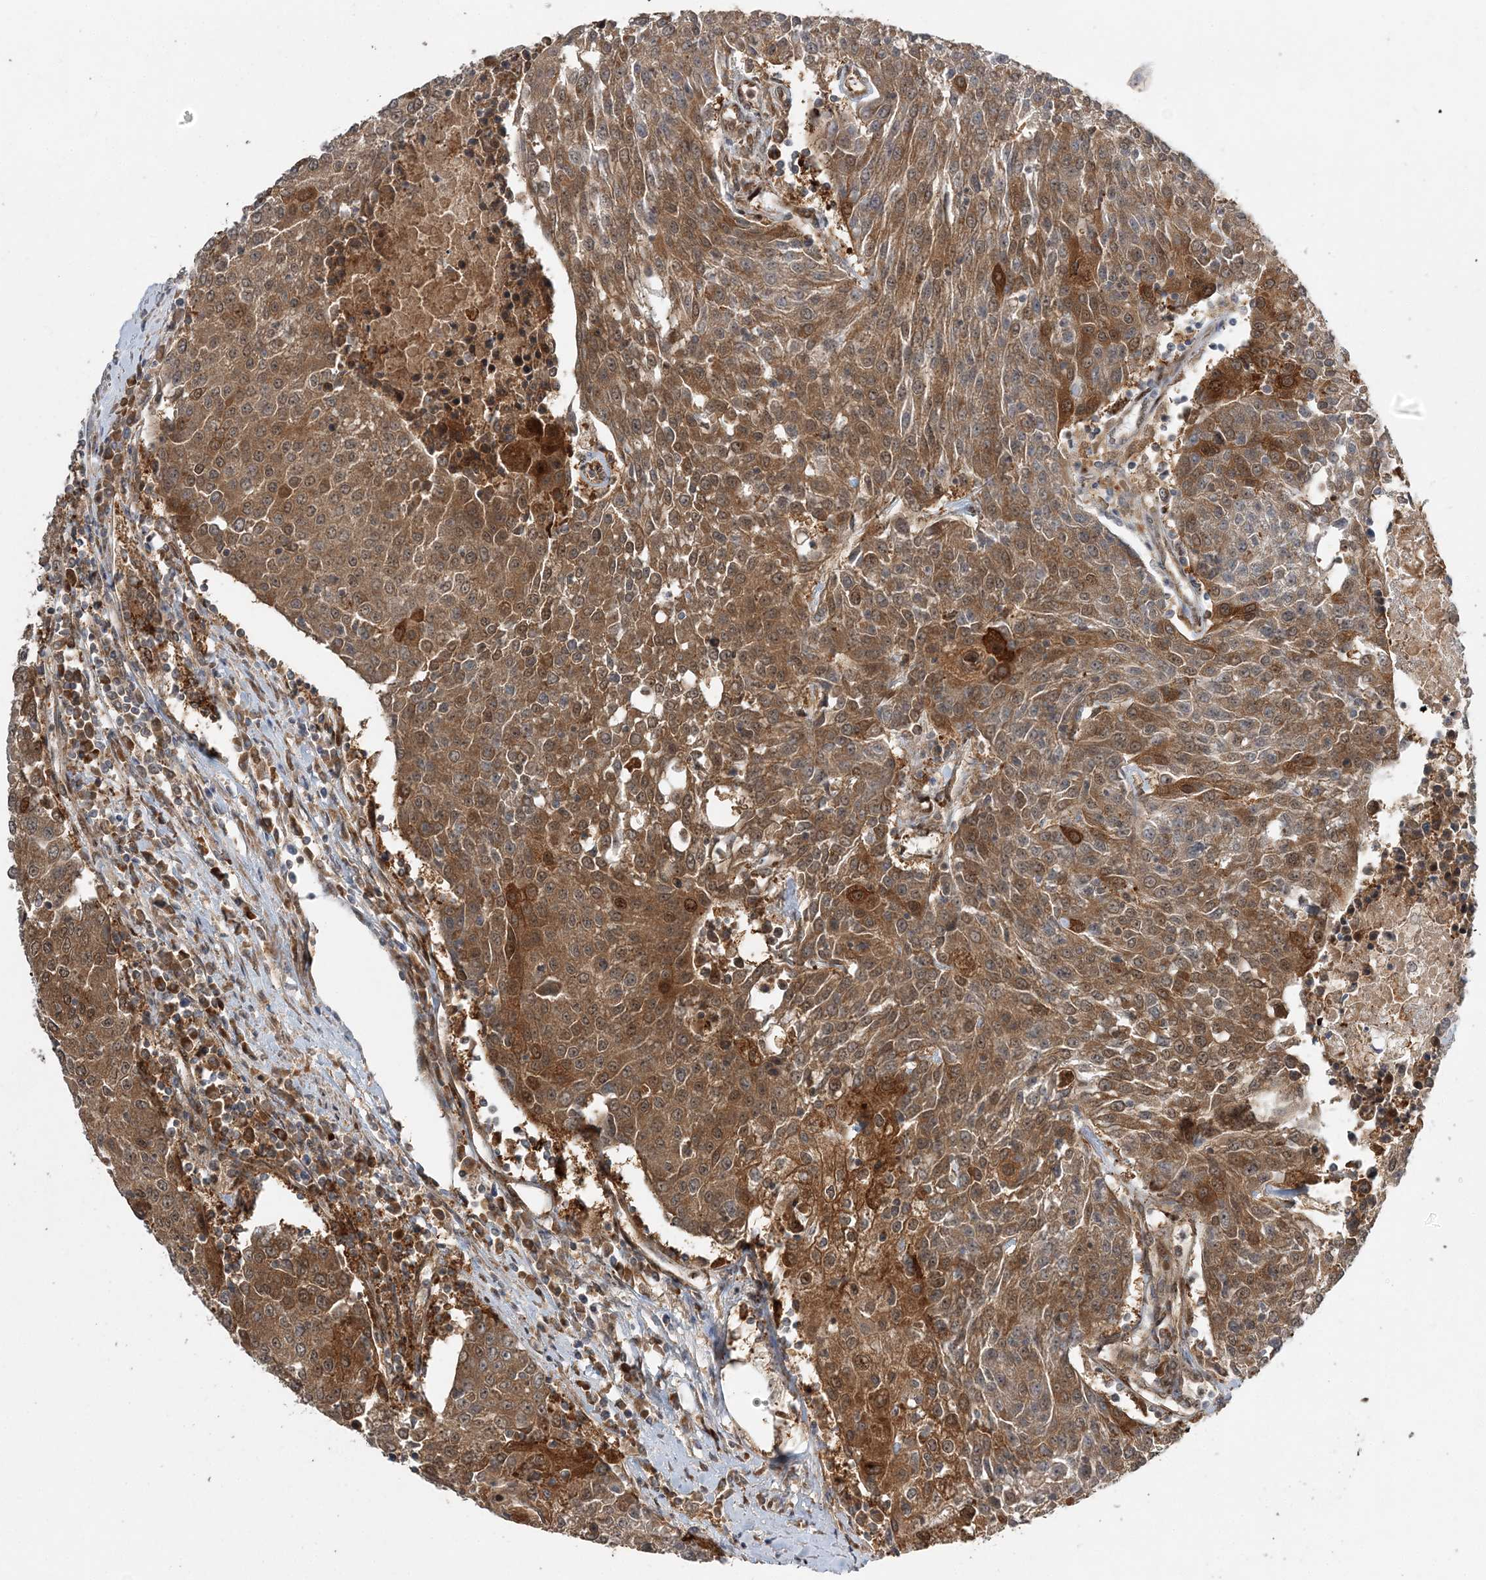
{"staining": {"intensity": "moderate", "quantity": ">75%", "location": "cytoplasmic/membranous,nuclear"}, "tissue": "urothelial cancer", "cell_type": "Tumor cells", "image_type": "cancer", "snomed": [{"axis": "morphology", "description": "Urothelial carcinoma, High grade"}, {"axis": "topography", "description": "Urinary bladder"}], "caption": "Brown immunohistochemical staining in human high-grade urothelial carcinoma demonstrates moderate cytoplasmic/membranous and nuclear expression in approximately >75% of tumor cells.", "gene": "UBTD2", "patient": {"sex": "female", "age": 85}}